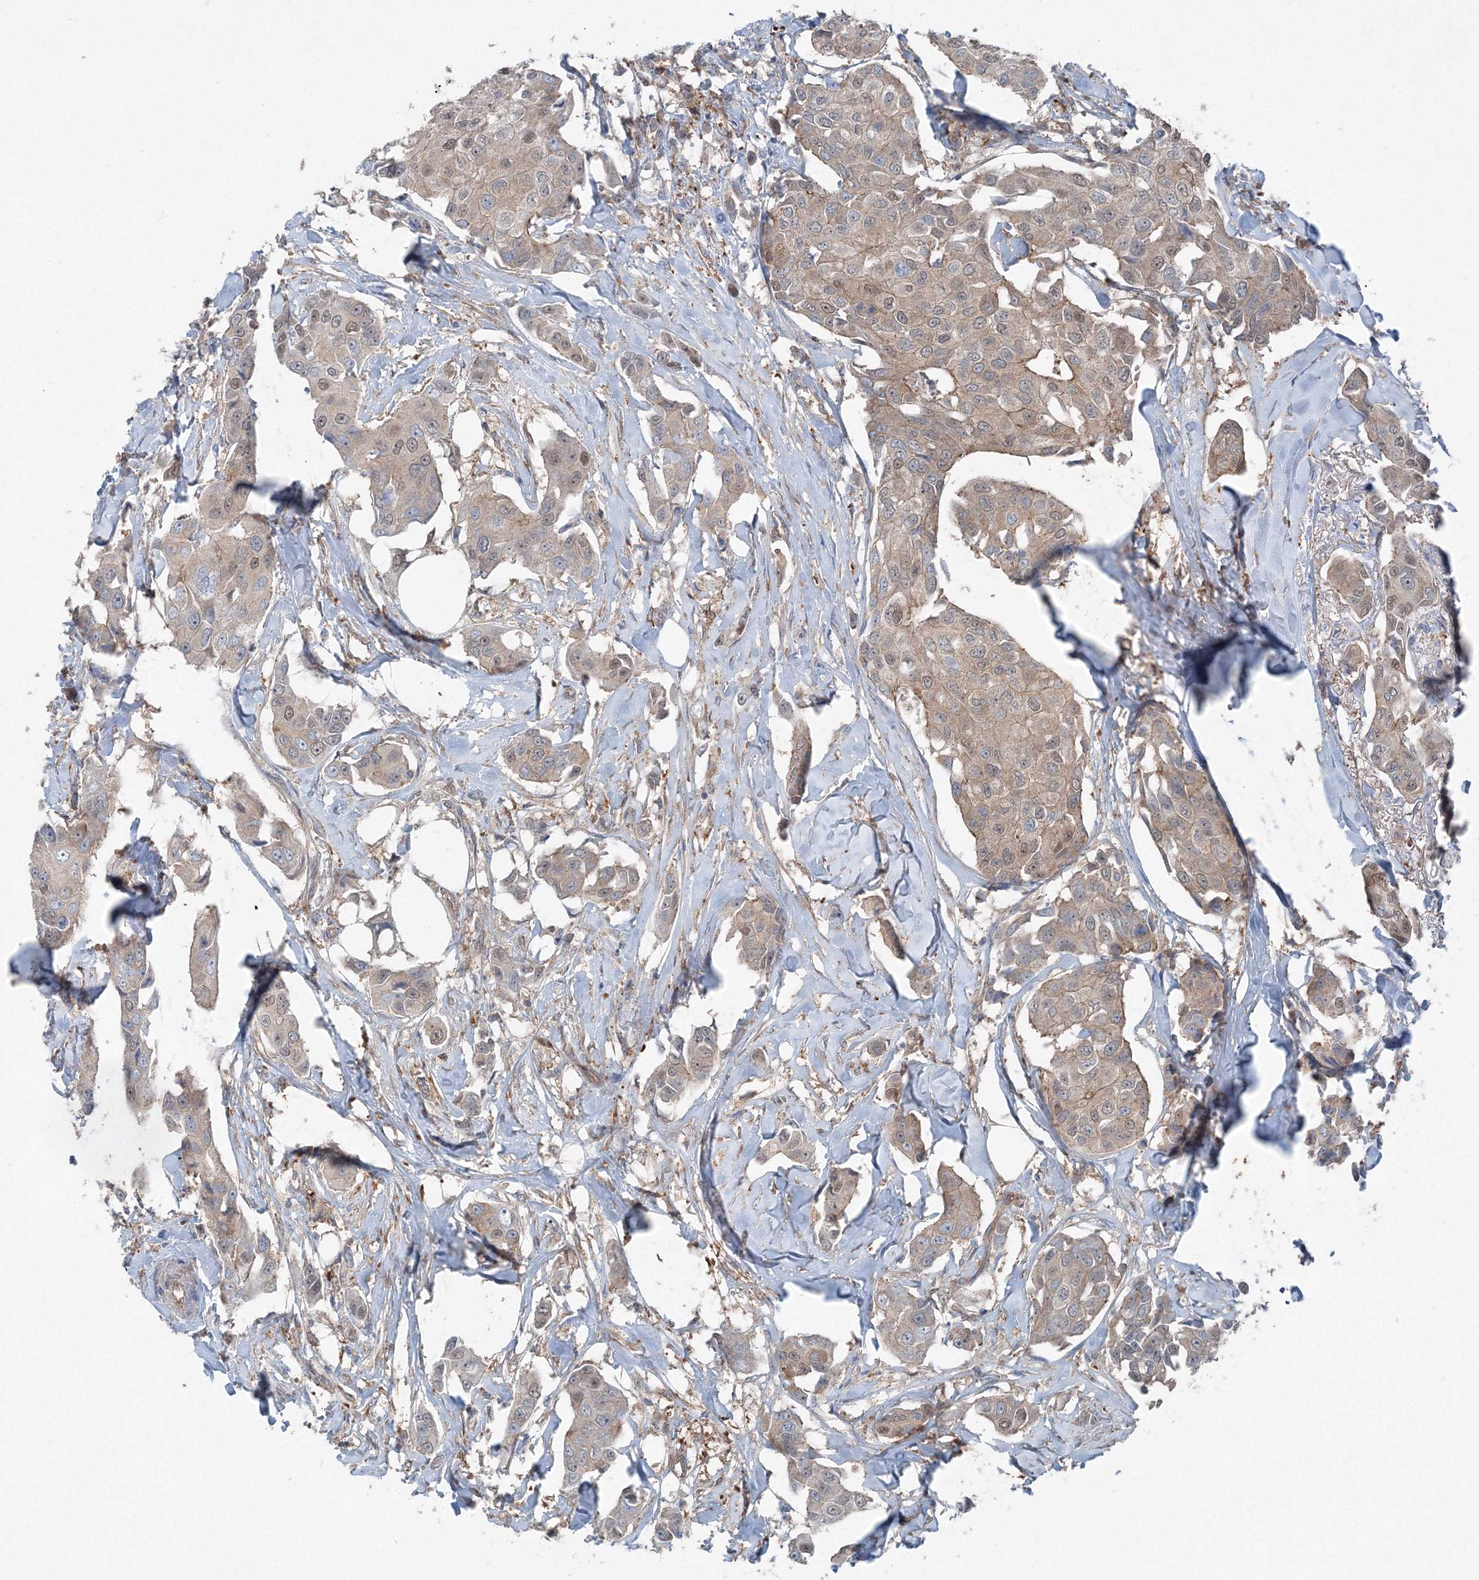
{"staining": {"intensity": "weak", "quantity": ">75%", "location": "cytoplasmic/membranous,nuclear"}, "tissue": "breast cancer", "cell_type": "Tumor cells", "image_type": "cancer", "snomed": [{"axis": "morphology", "description": "Duct carcinoma"}, {"axis": "topography", "description": "Breast"}], "caption": "A high-resolution micrograph shows IHC staining of breast cancer, which reveals weak cytoplasmic/membranous and nuclear positivity in about >75% of tumor cells. (DAB = brown stain, brightfield microscopy at high magnification).", "gene": "TPRKB", "patient": {"sex": "female", "age": 80}}